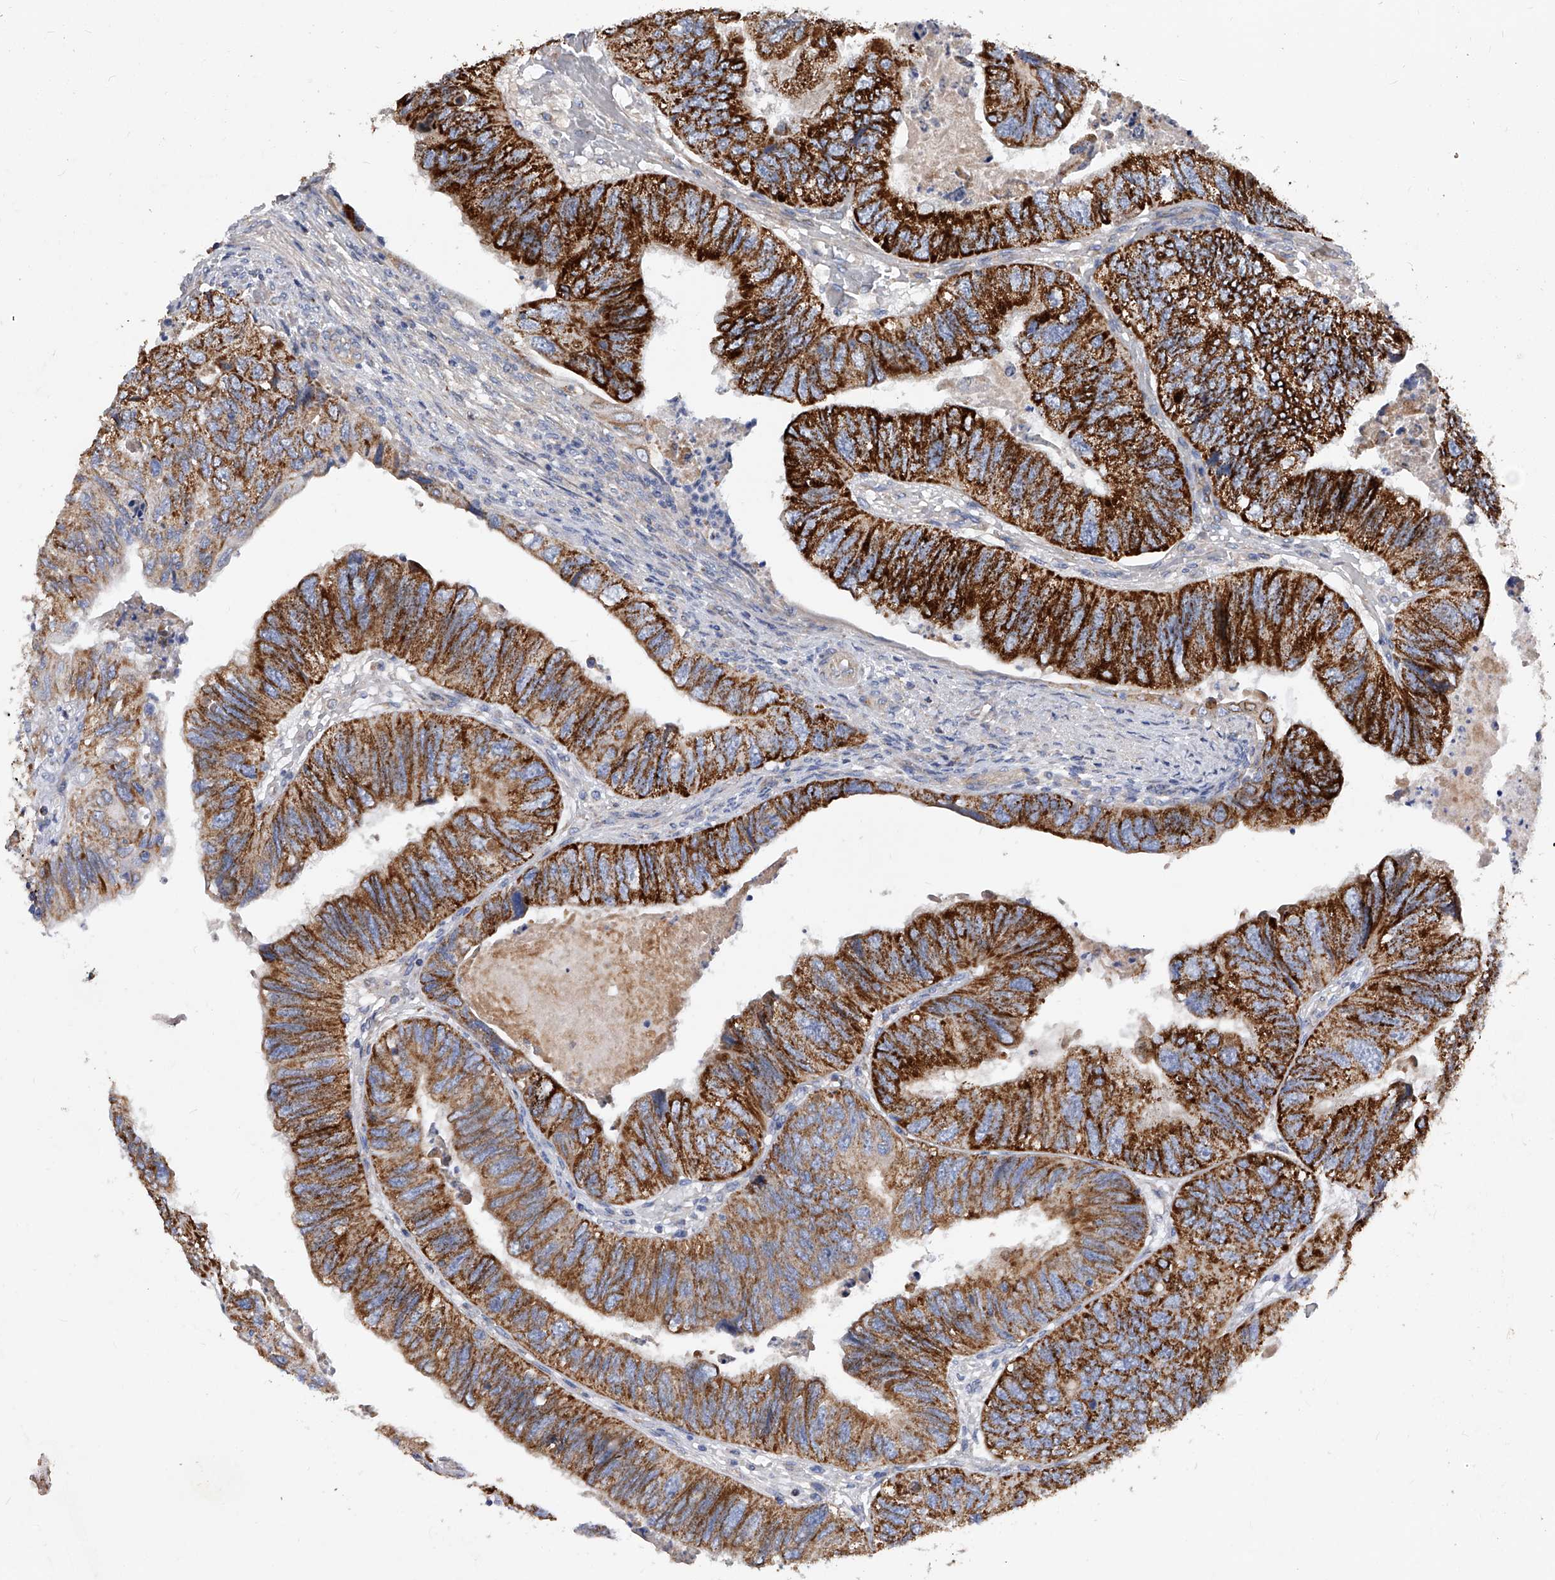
{"staining": {"intensity": "strong", "quantity": ">75%", "location": "cytoplasmic/membranous"}, "tissue": "colorectal cancer", "cell_type": "Tumor cells", "image_type": "cancer", "snomed": [{"axis": "morphology", "description": "Adenocarcinoma, NOS"}, {"axis": "topography", "description": "Rectum"}], "caption": "Strong cytoplasmic/membranous protein expression is present in about >75% of tumor cells in colorectal cancer (adenocarcinoma). The protein is stained brown, and the nuclei are stained in blue (DAB (3,3'-diaminobenzidine) IHC with brightfield microscopy, high magnification).", "gene": "PDSS2", "patient": {"sex": "male", "age": 63}}